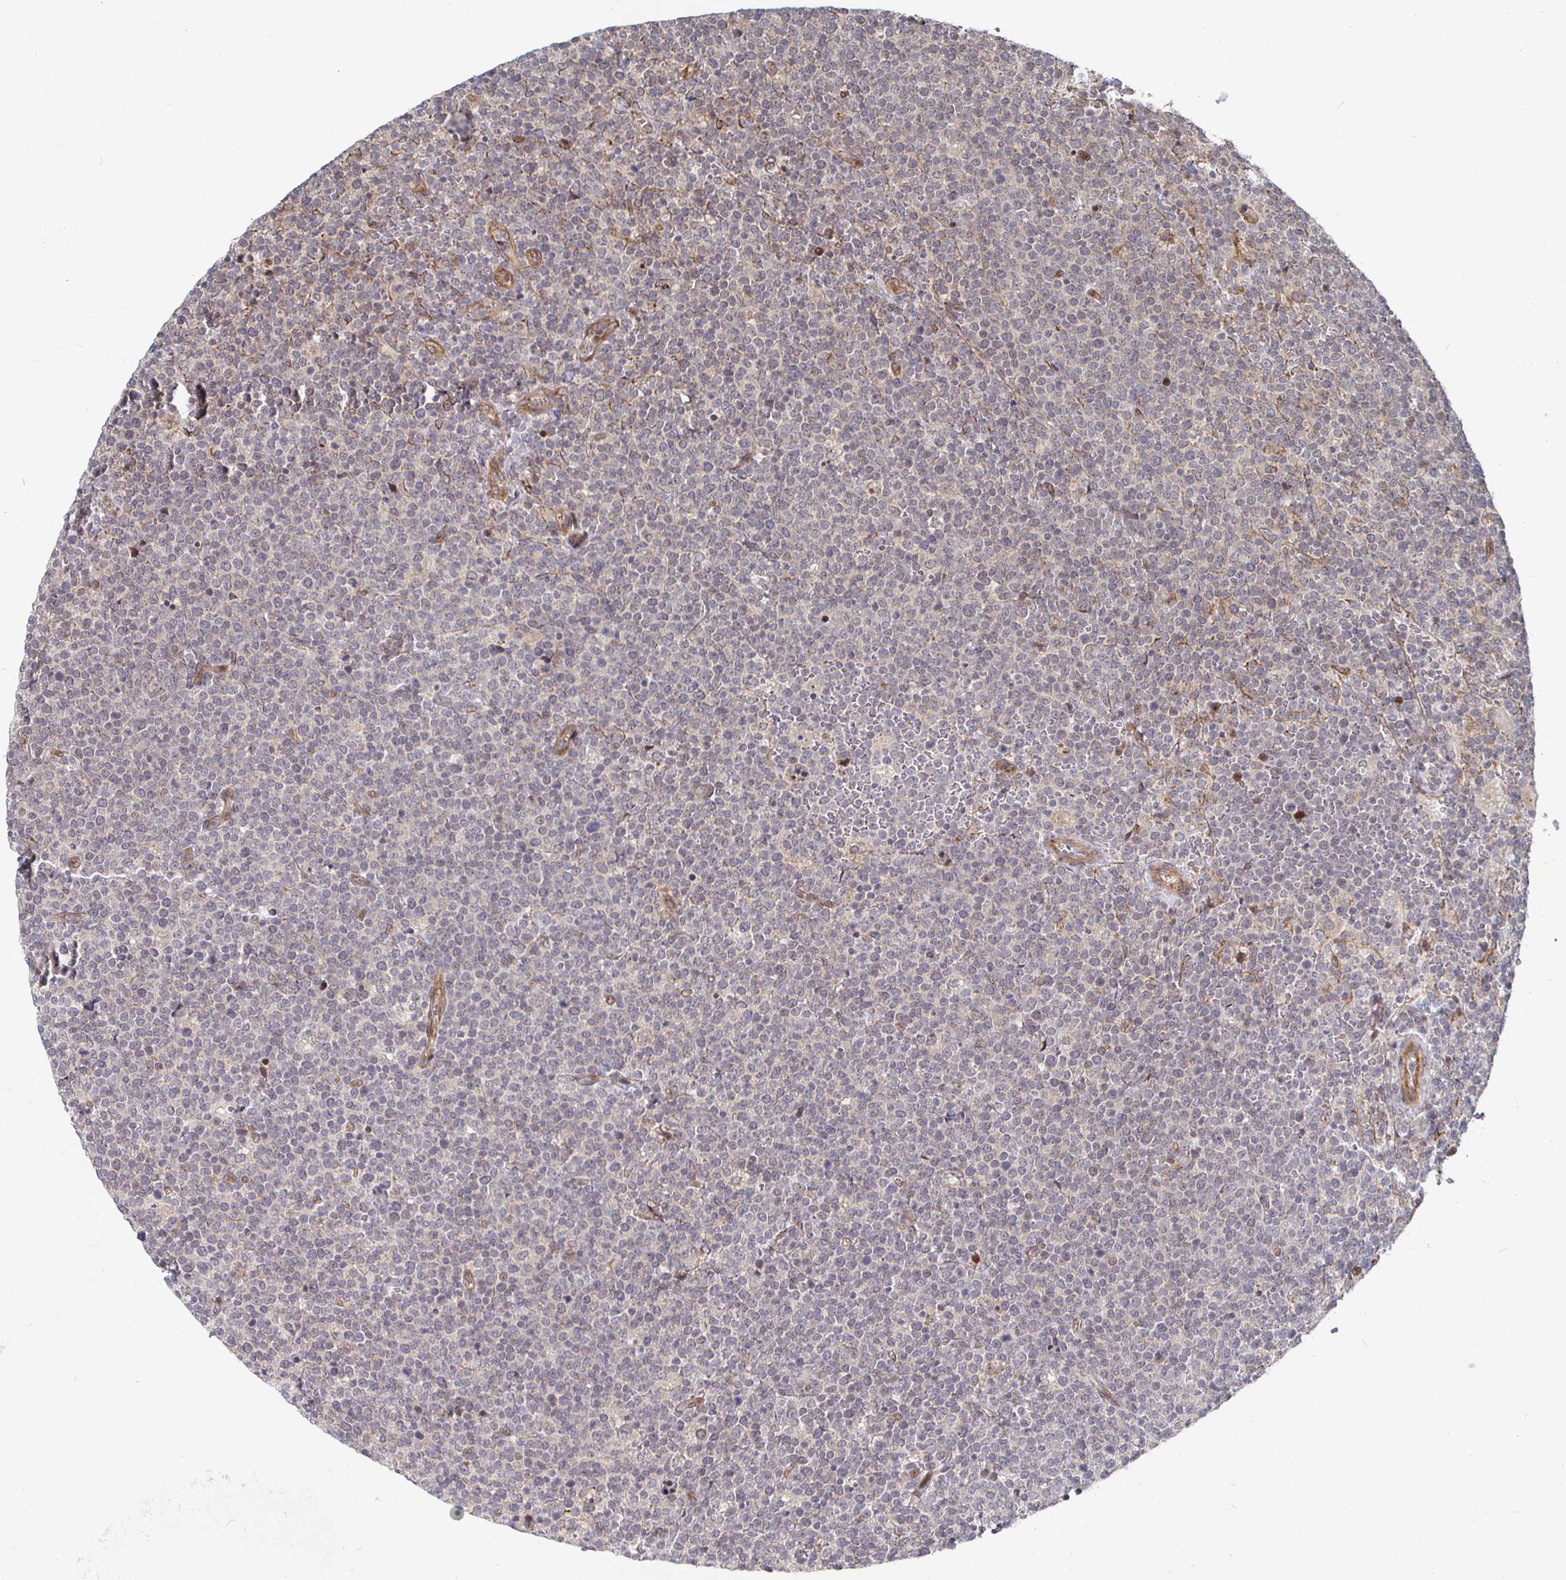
{"staining": {"intensity": "weak", "quantity": "<25%", "location": "cytoplasmic/membranous"}, "tissue": "lymphoma", "cell_type": "Tumor cells", "image_type": "cancer", "snomed": [{"axis": "morphology", "description": "Malignant lymphoma, non-Hodgkin's type, High grade"}, {"axis": "topography", "description": "Lymph node"}], "caption": "High magnification brightfield microscopy of high-grade malignant lymphoma, non-Hodgkin's type stained with DAB (brown) and counterstained with hematoxylin (blue): tumor cells show no significant expression. Nuclei are stained in blue.", "gene": "TBKBP1", "patient": {"sex": "male", "age": 61}}